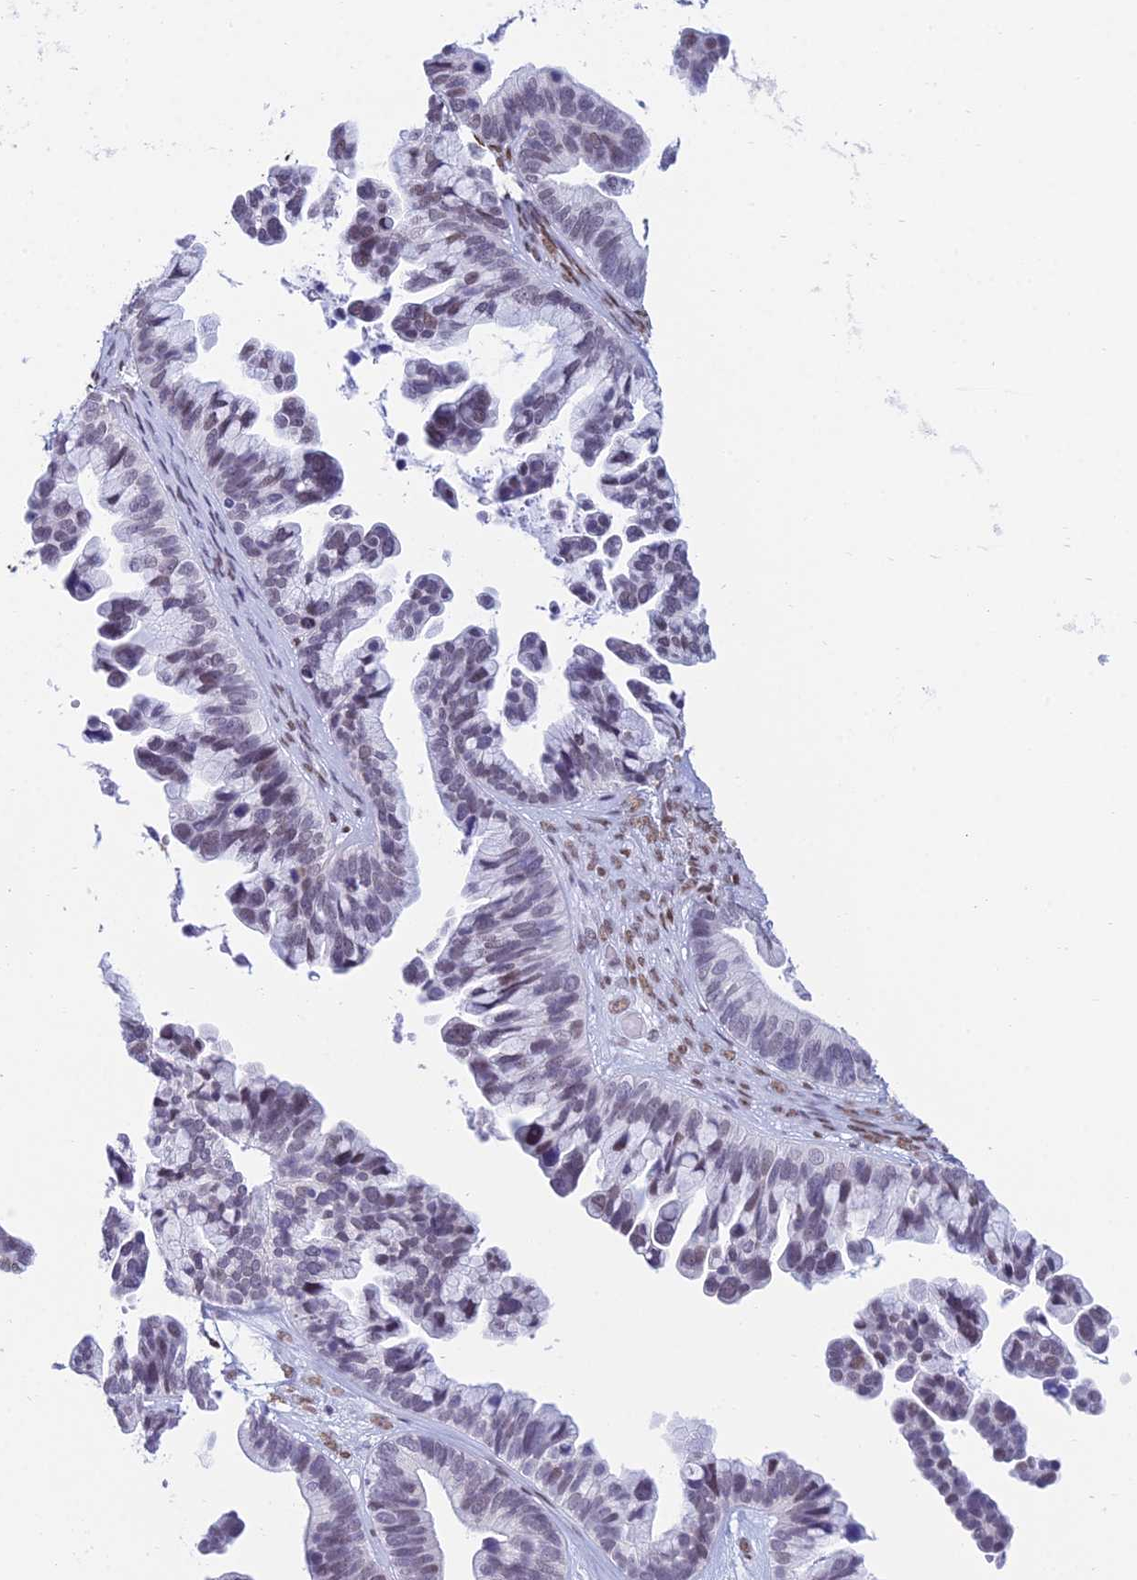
{"staining": {"intensity": "weak", "quantity": "25%-75%", "location": "nuclear"}, "tissue": "ovarian cancer", "cell_type": "Tumor cells", "image_type": "cancer", "snomed": [{"axis": "morphology", "description": "Cystadenocarcinoma, serous, NOS"}, {"axis": "topography", "description": "Ovary"}], "caption": "Protein expression analysis of ovarian cancer exhibits weak nuclear positivity in approximately 25%-75% of tumor cells.", "gene": "CDC26", "patient": {"sex": "female", "age": 56}}